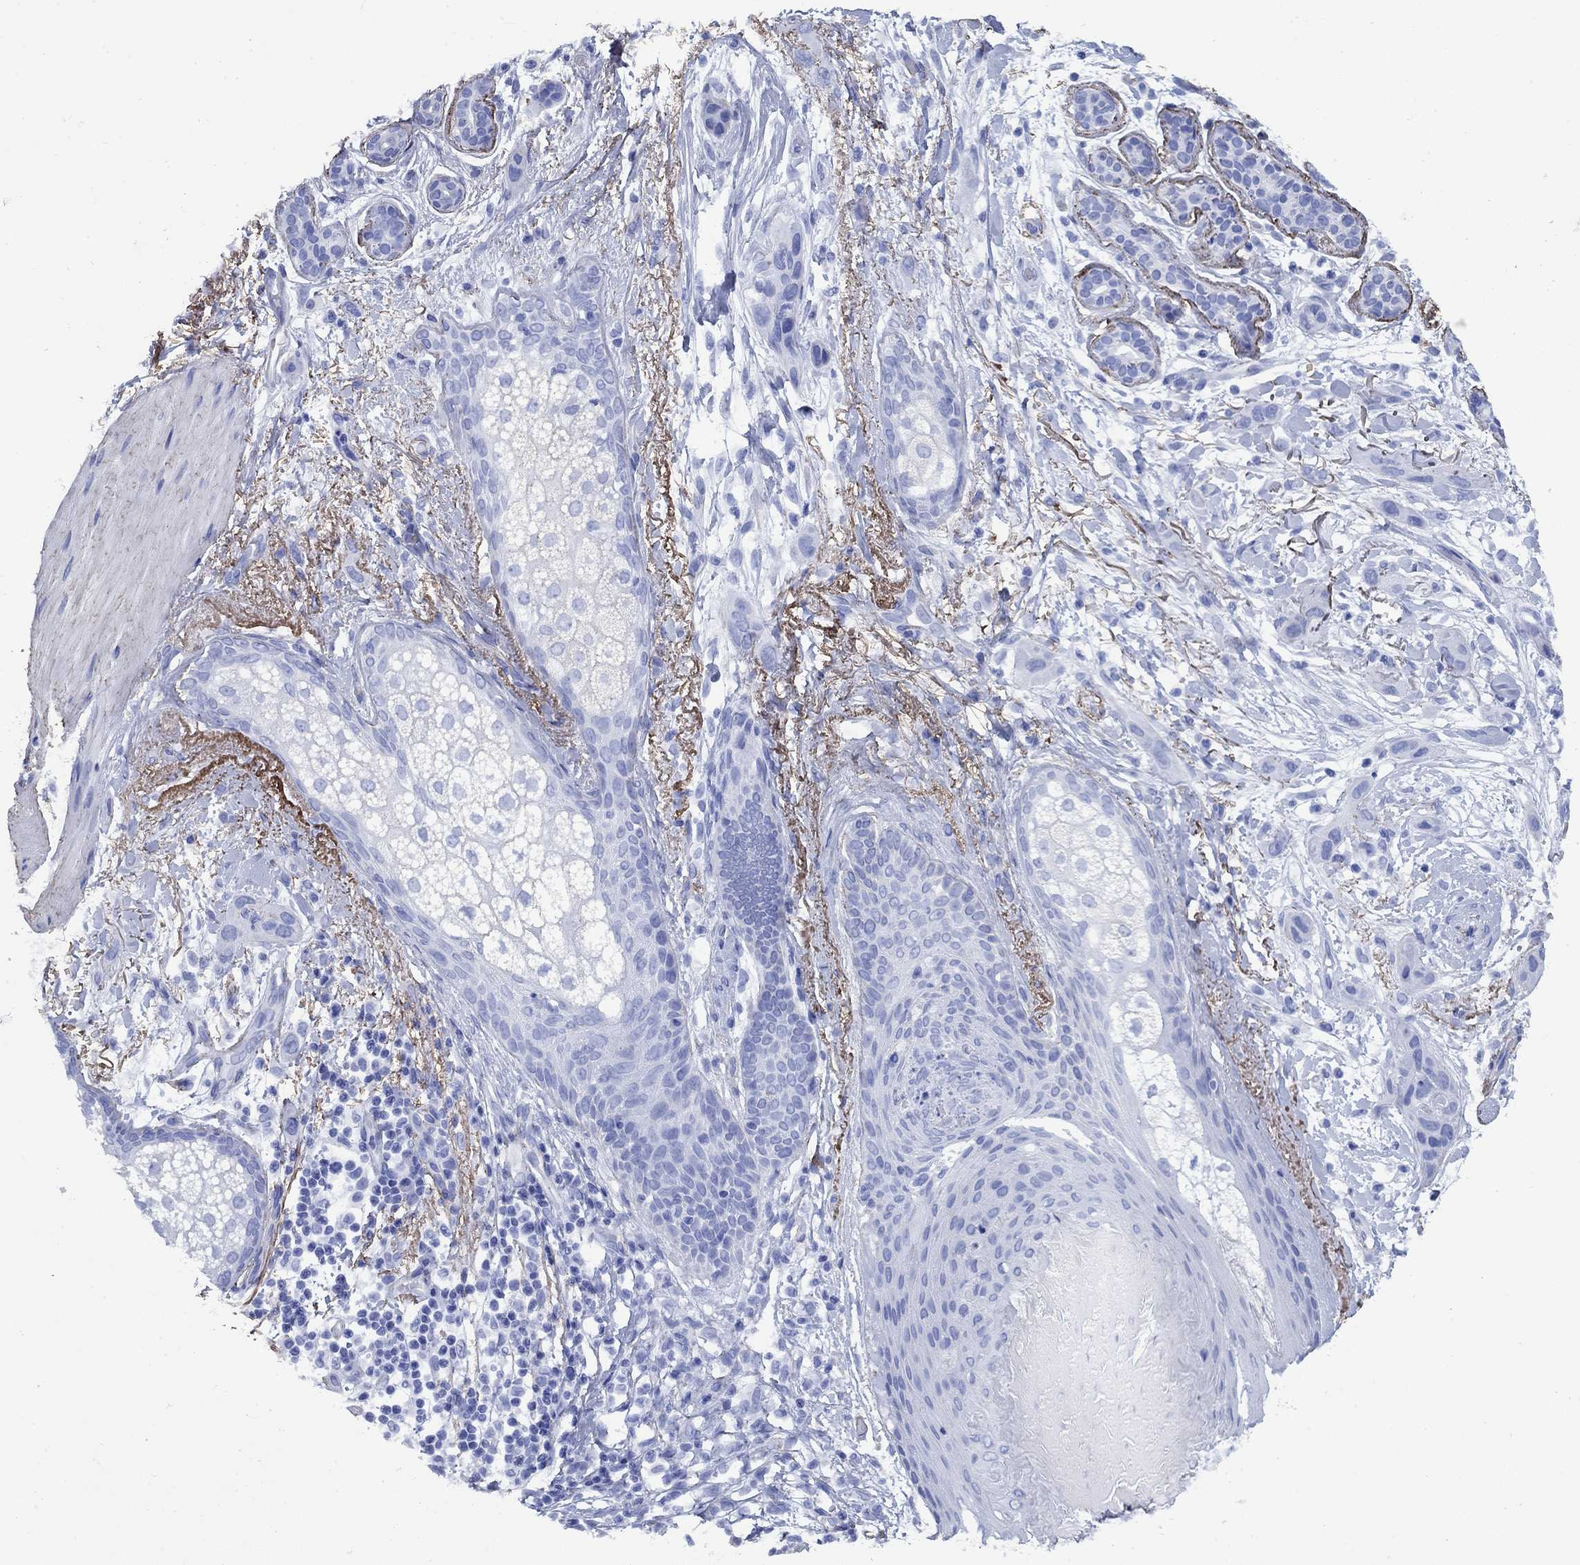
{"staining": {"intensity": "negative", "quantity": "none", "location": "none"}, "tissue": "skin cancer", "cell_type": "Tumor cells", "image_type": "cancer", "snomed": [{"axis": "morphology", "description": "Squamous cell carcinoma, NOS"}, {"axis": "topography", "description": "Skin"}], "caption": "IHC micrograph of human squamous cell carcinoma (skin) stained for a protein (brown), which reveals no positivity in tumor cells. (Stains: DAB immunohistochemistry with hematoxylin counter stain, Microscopy: brightfield microscopy at high magnification).", "gene": "VTN", "patient": {"sex": "male", "age": 79}}